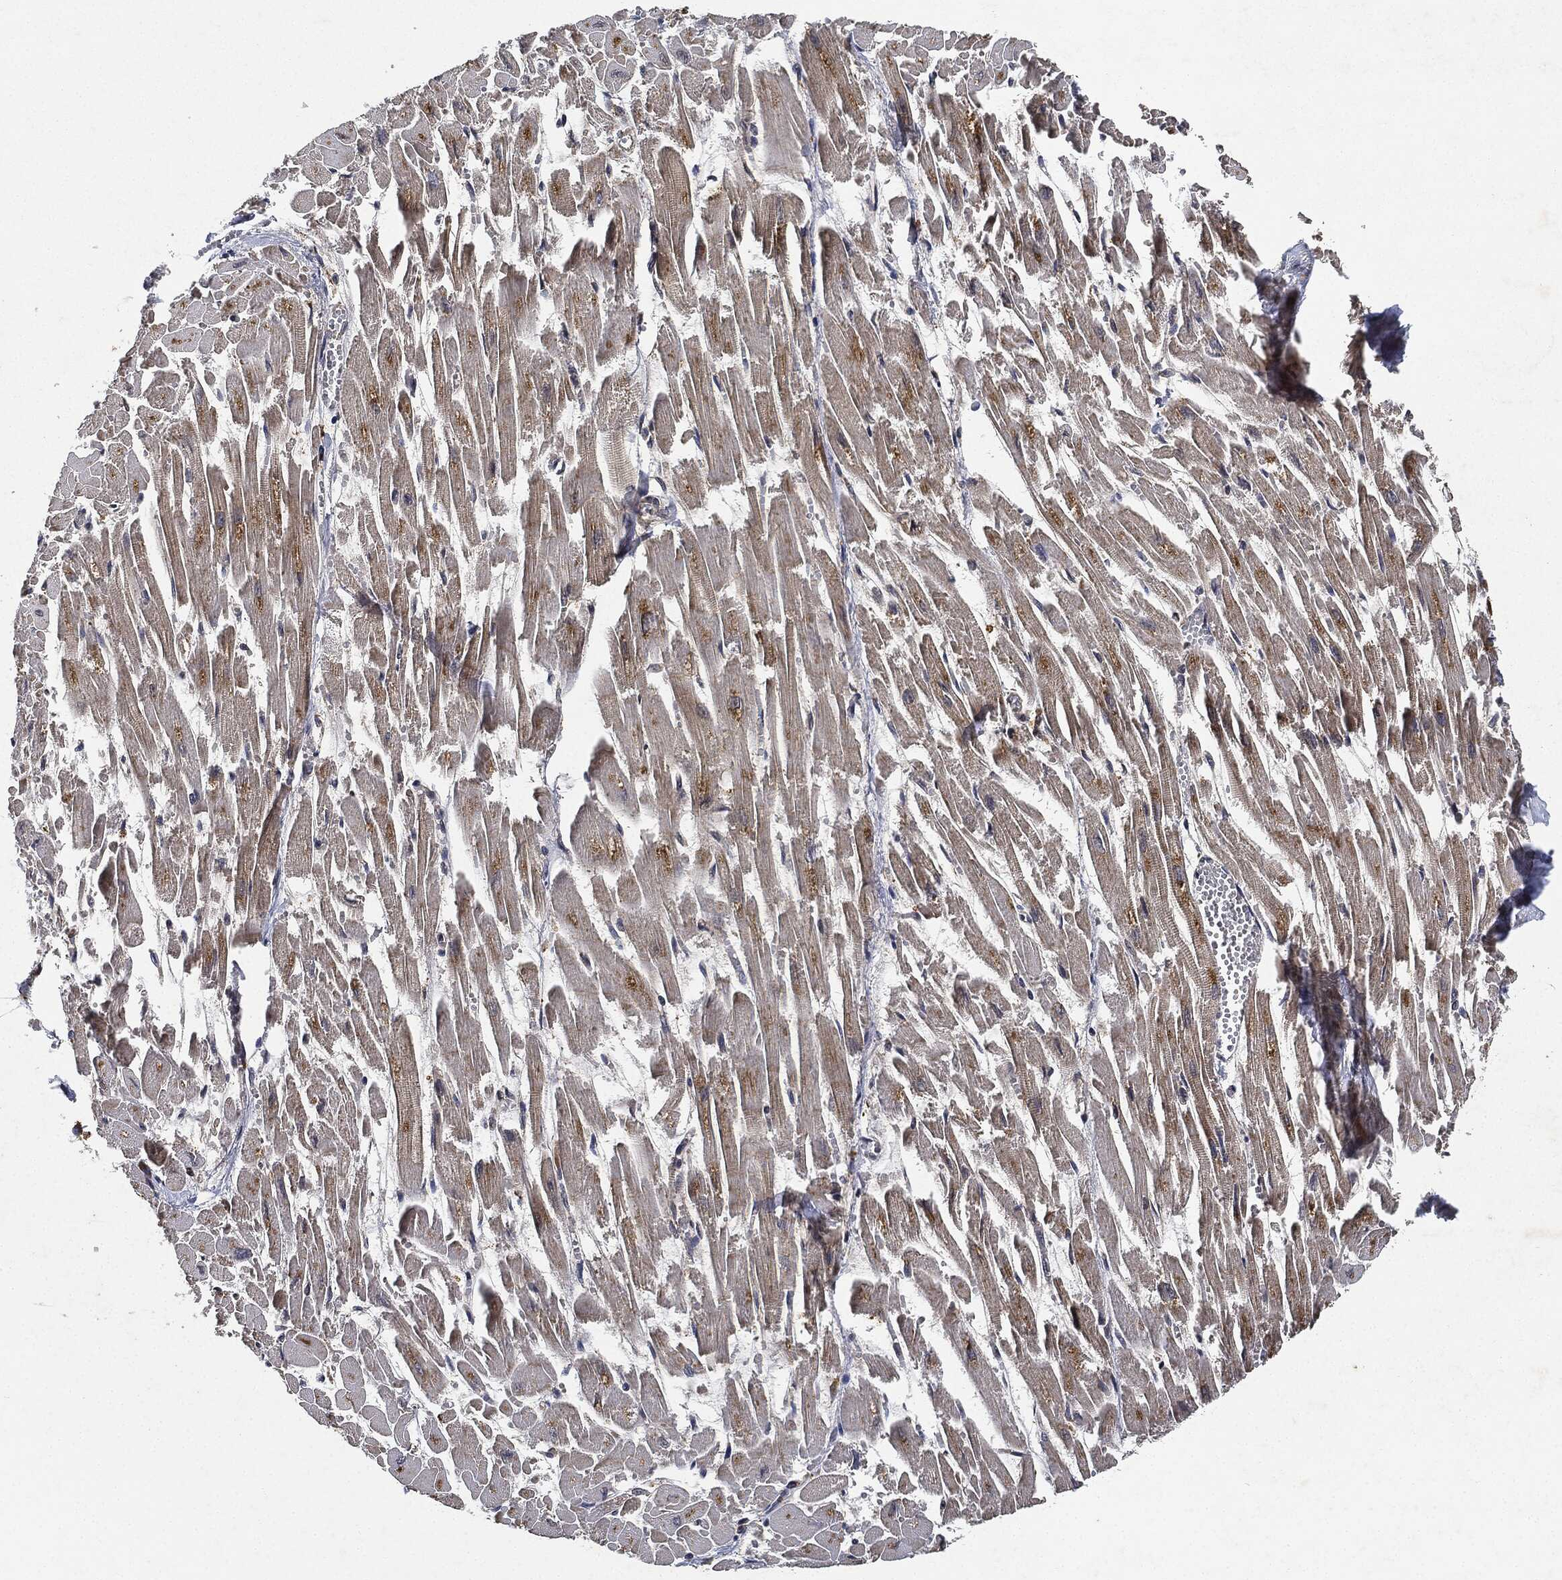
{"staining": {"intensity": "moderate", "quantity": "<25%", "location": "cytoplasmic/membranous"}, "tissue": "heart muscle", "cell_type": "Cardiomyocytes", "image_type": "normal", "snomed": [{"axis": "morphology", "description": "Normal tissue, NOS"}, {"axis": "topography", "description": "Heart"}], "caption": "Brown immunohistochemical staining in unremarkable human heart muscle shows moderate cytoplasmic/membranous expression in approximately <25% of cardiomyocytes. The staining was performed using DAB, with brown indicating positive protein expression. Nuclei are stained blue with hematoxylin.", "gene": "MLST8", "patient": {"sex": "female", "age": 52}}